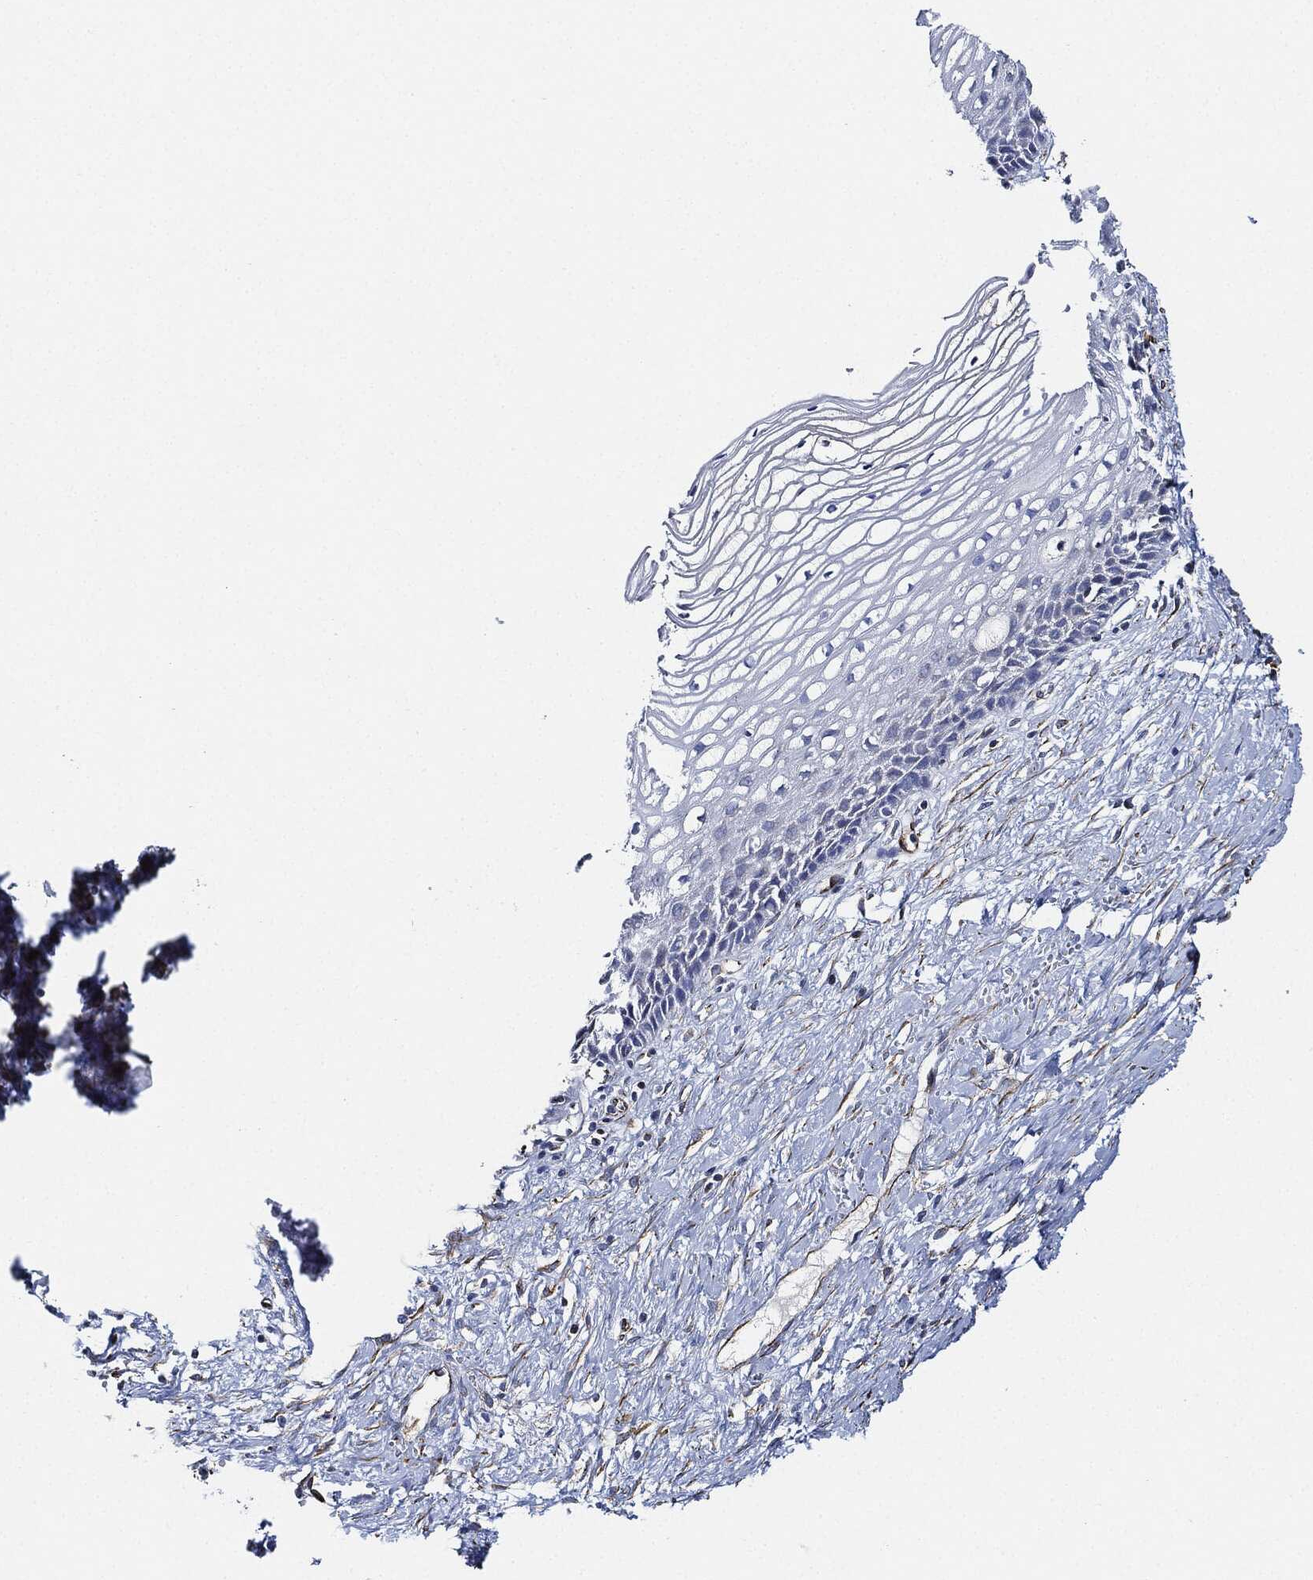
{"staining": {"intensity": "negative", "quantity": "none", "location": "none"}, "tissue": "cervix", "cell_type": "Glandular cells", "image_type": "normal", "snomed": [{"axis": "morphology", "description": "Normal tissue, NOS"}, {"axis": "topography", "description": "Cervix"}], "caption": "DAB (3,3'-diaminobenzidine) immunohistochemical staining of benign human cervix reveals no significant positivity in glandular cells. (Stains: DAB immunohistochemistry with hematoxylin counter stain, Microscopy: brightfield microscopy at high magnification).", "gene": "THSD1", "patient": {"sex": "female", "age": 40}}